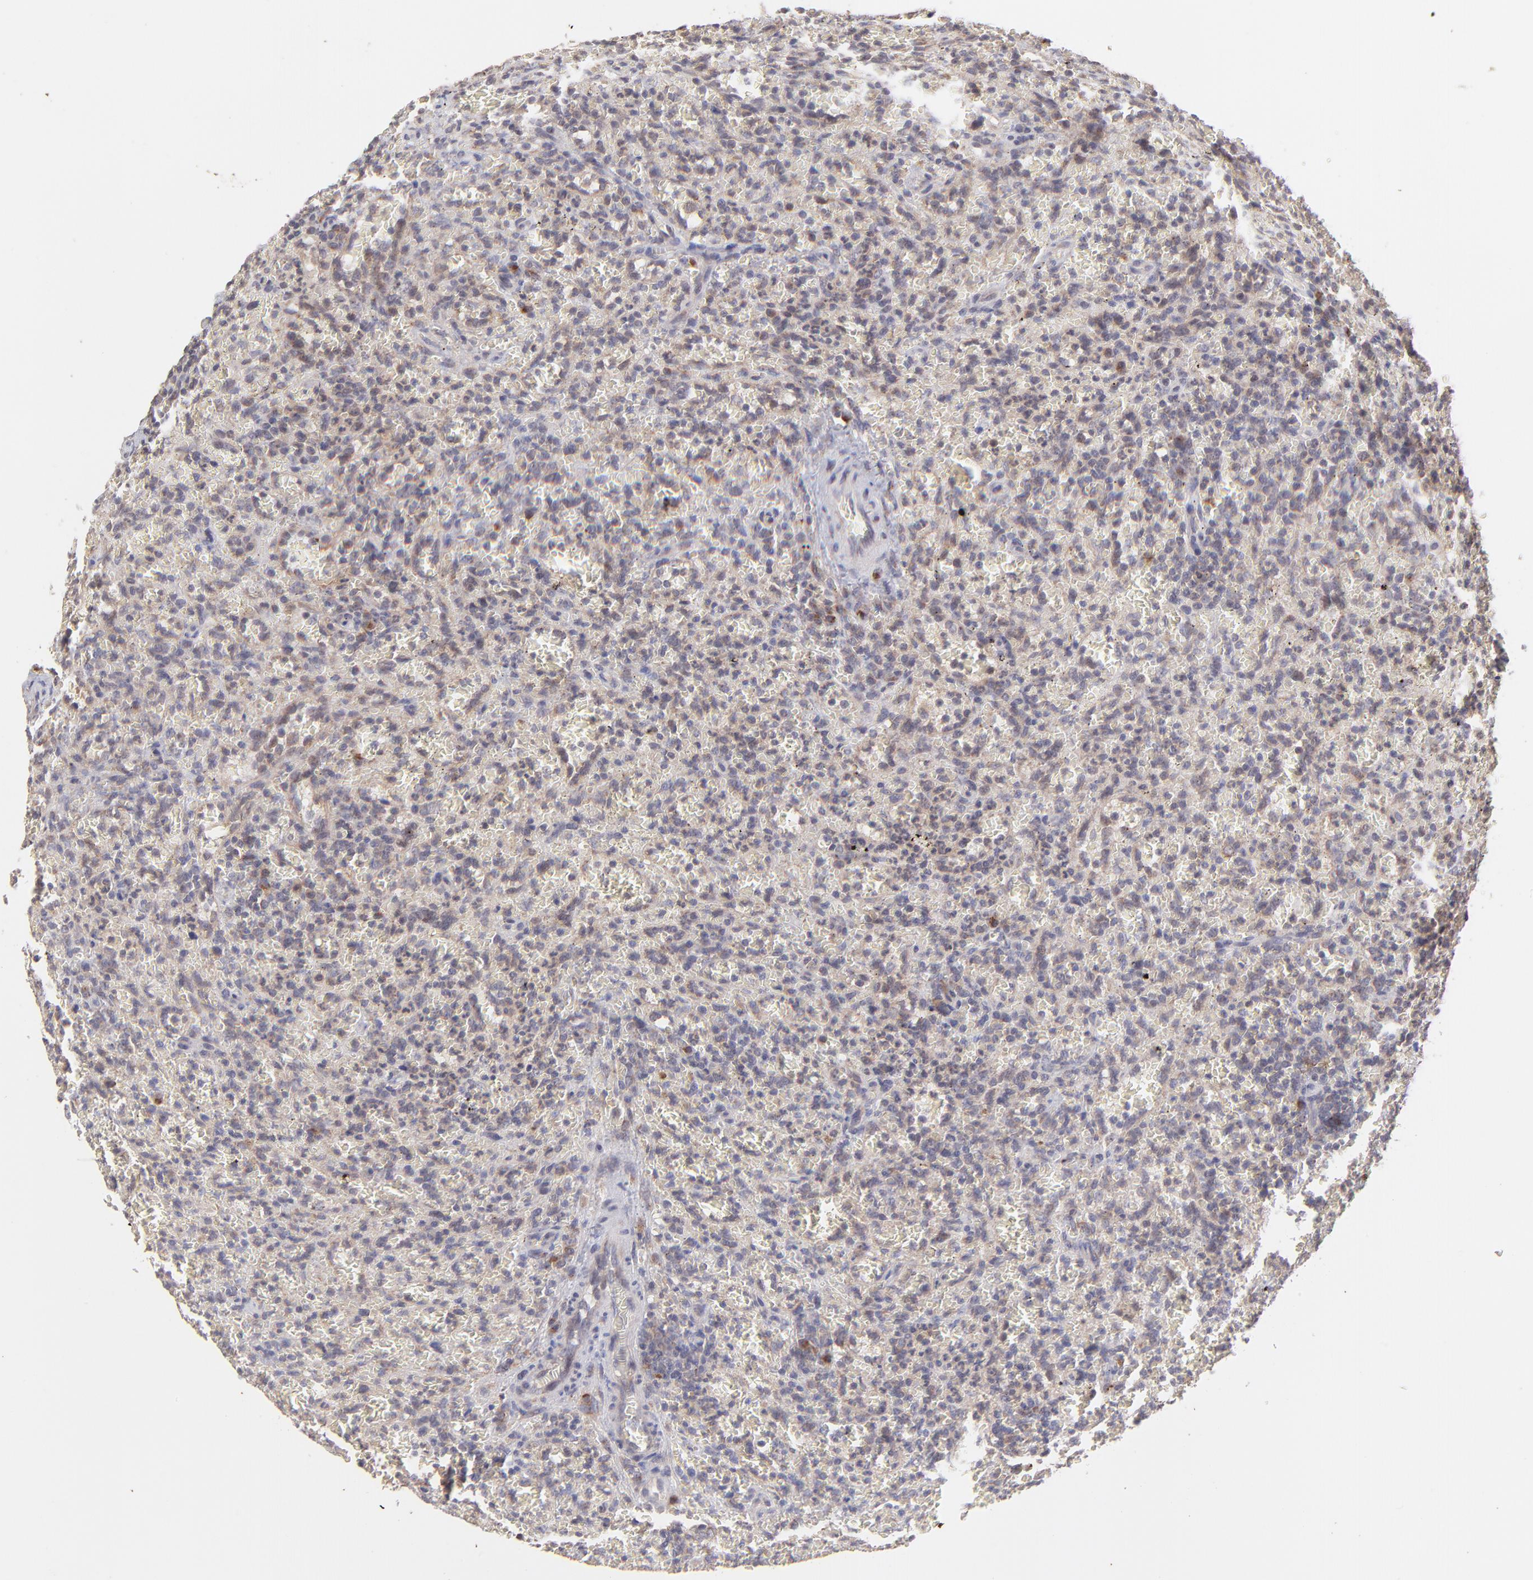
{"staining": {"intensity": "weak", "quantity": "<25%", "location": "cytoplasmic/membranous"}, "tissue": "lymphoma", "cell_type": "Tumor cells", "image_type": "cancer", "snomed": [{"axis": "morphology", "description": "Malignant lymphoma, non-Hodgkin's type, Low grade"}, {"axis": "topography", "description": "Spleen"}], "caption": "Human lymphoma stained for a protein using immunohistochemistry demonstrates no staining in tumor cells.", "gene": "TNRC6B", "patient": {"sex": "female", "age": 64}}